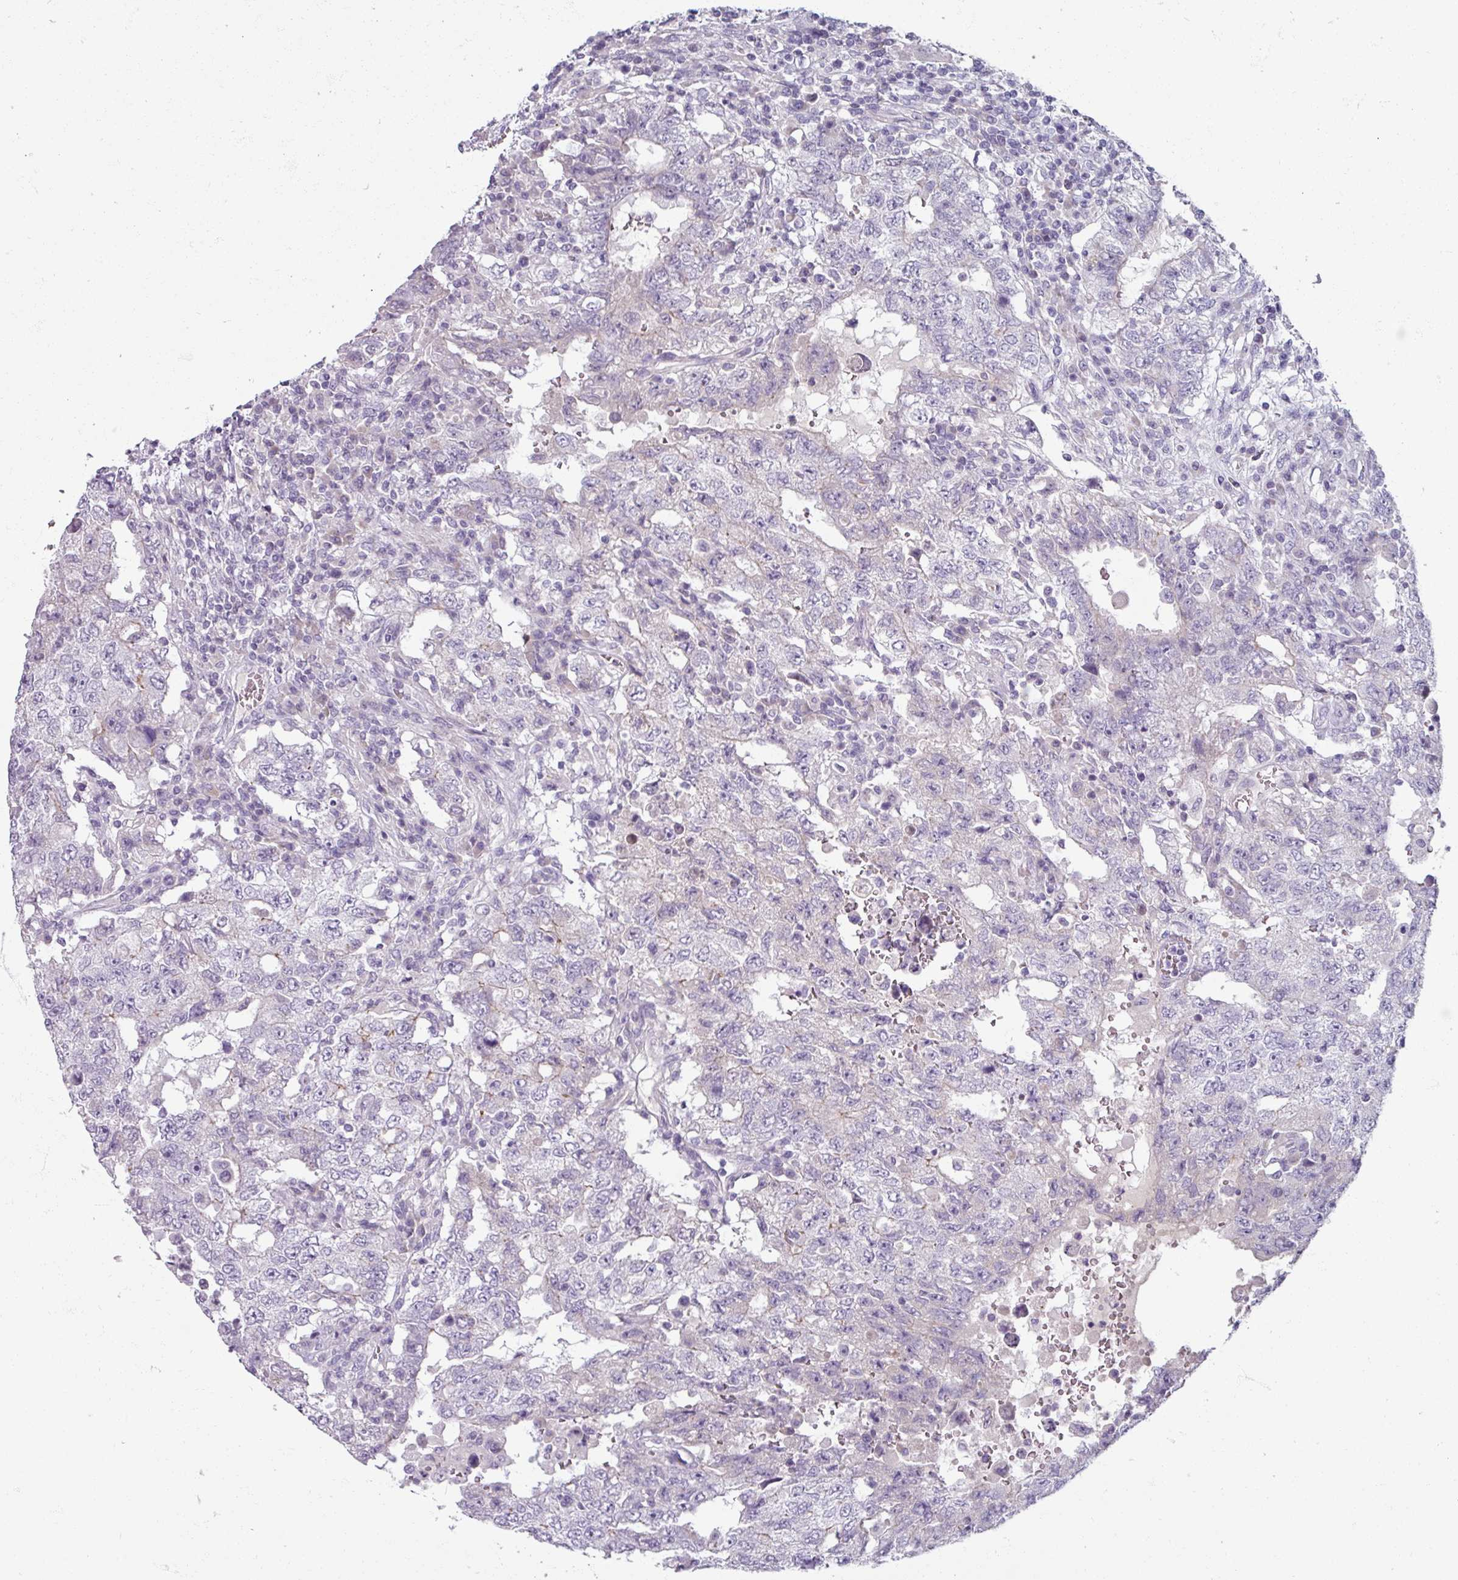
{"staining": {"intensity": "negative", "quantity": "none", "location": "none"}, "tissue": "testis cancer", "cell_type": "Tumor cells", "image_type": "cancer", "snomed": [{"axis": "morphology", "description": "Carcinoma, Embryonal, NOS"}, {"axis": "topography", "description": "Testis"}], "caption": "This histopathology image is of testis cancer stained with immunohistochemistry (IHC) to label a protein in brown with the nuclei are counter-stained blue. There is no expression in tumor cells. (Brightfield microscopy of DAB IHC at high magnification).", "gene": "SMIM11", "patient": {"sex": "male", "age": 26}}